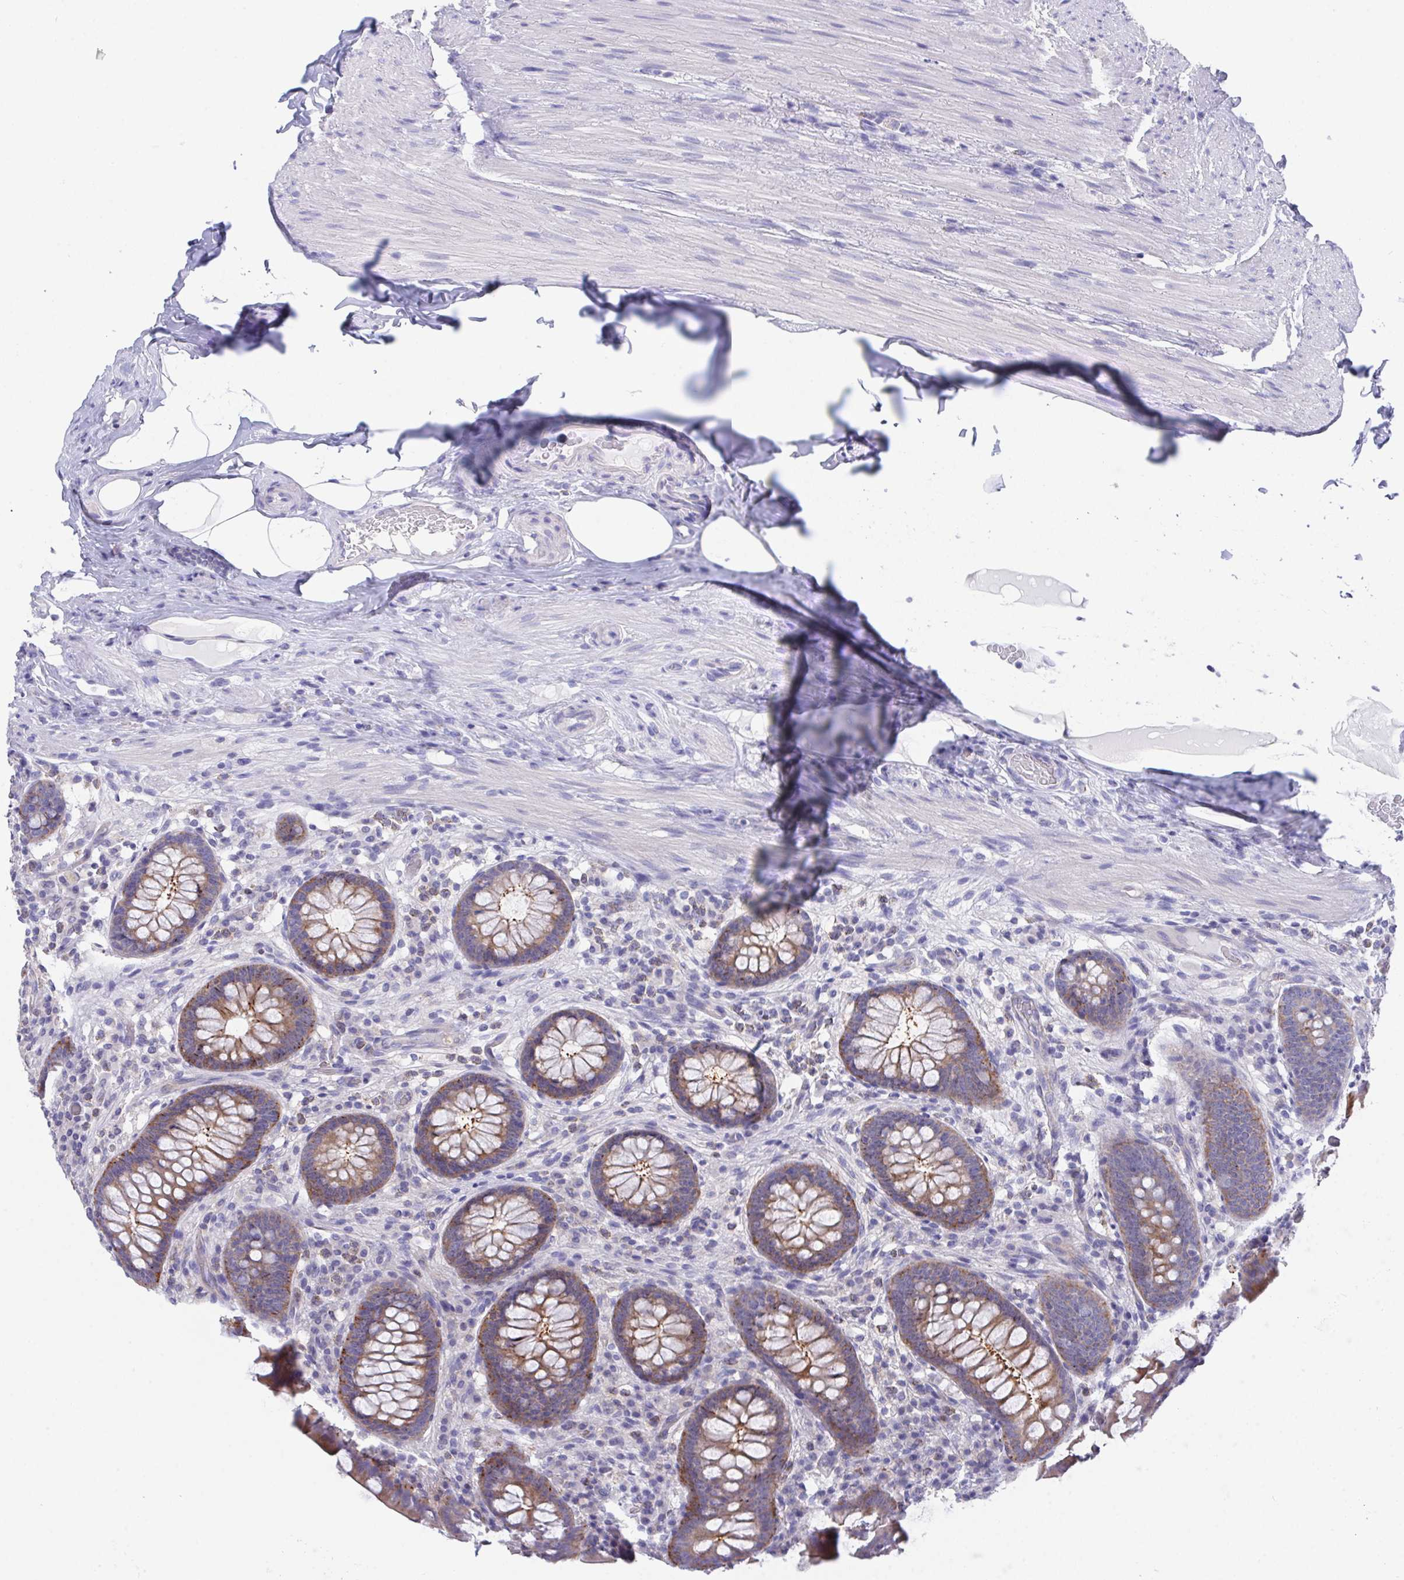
{"staining": {"intensity": "moderate", "quantity": "25%-75%", "location": "cytoplasmic/membranous"}, "tissue": "appendix", "cell_type": "Glandular cells", "image_type": "normal", "snomed": [{"axis": "morphology", "description": "Normal tissue, NOS"}, {"axis": "topography", "description": "Appendix"}], "caption": "There is medium levels of moderate cytoplasmic/membranous positivity in glandular cells of normal appendix, as demonstrated by immunohistochemical staining (brown color).", "gene": "PRG3", "patient": {"sex": "male", "age": 71}}